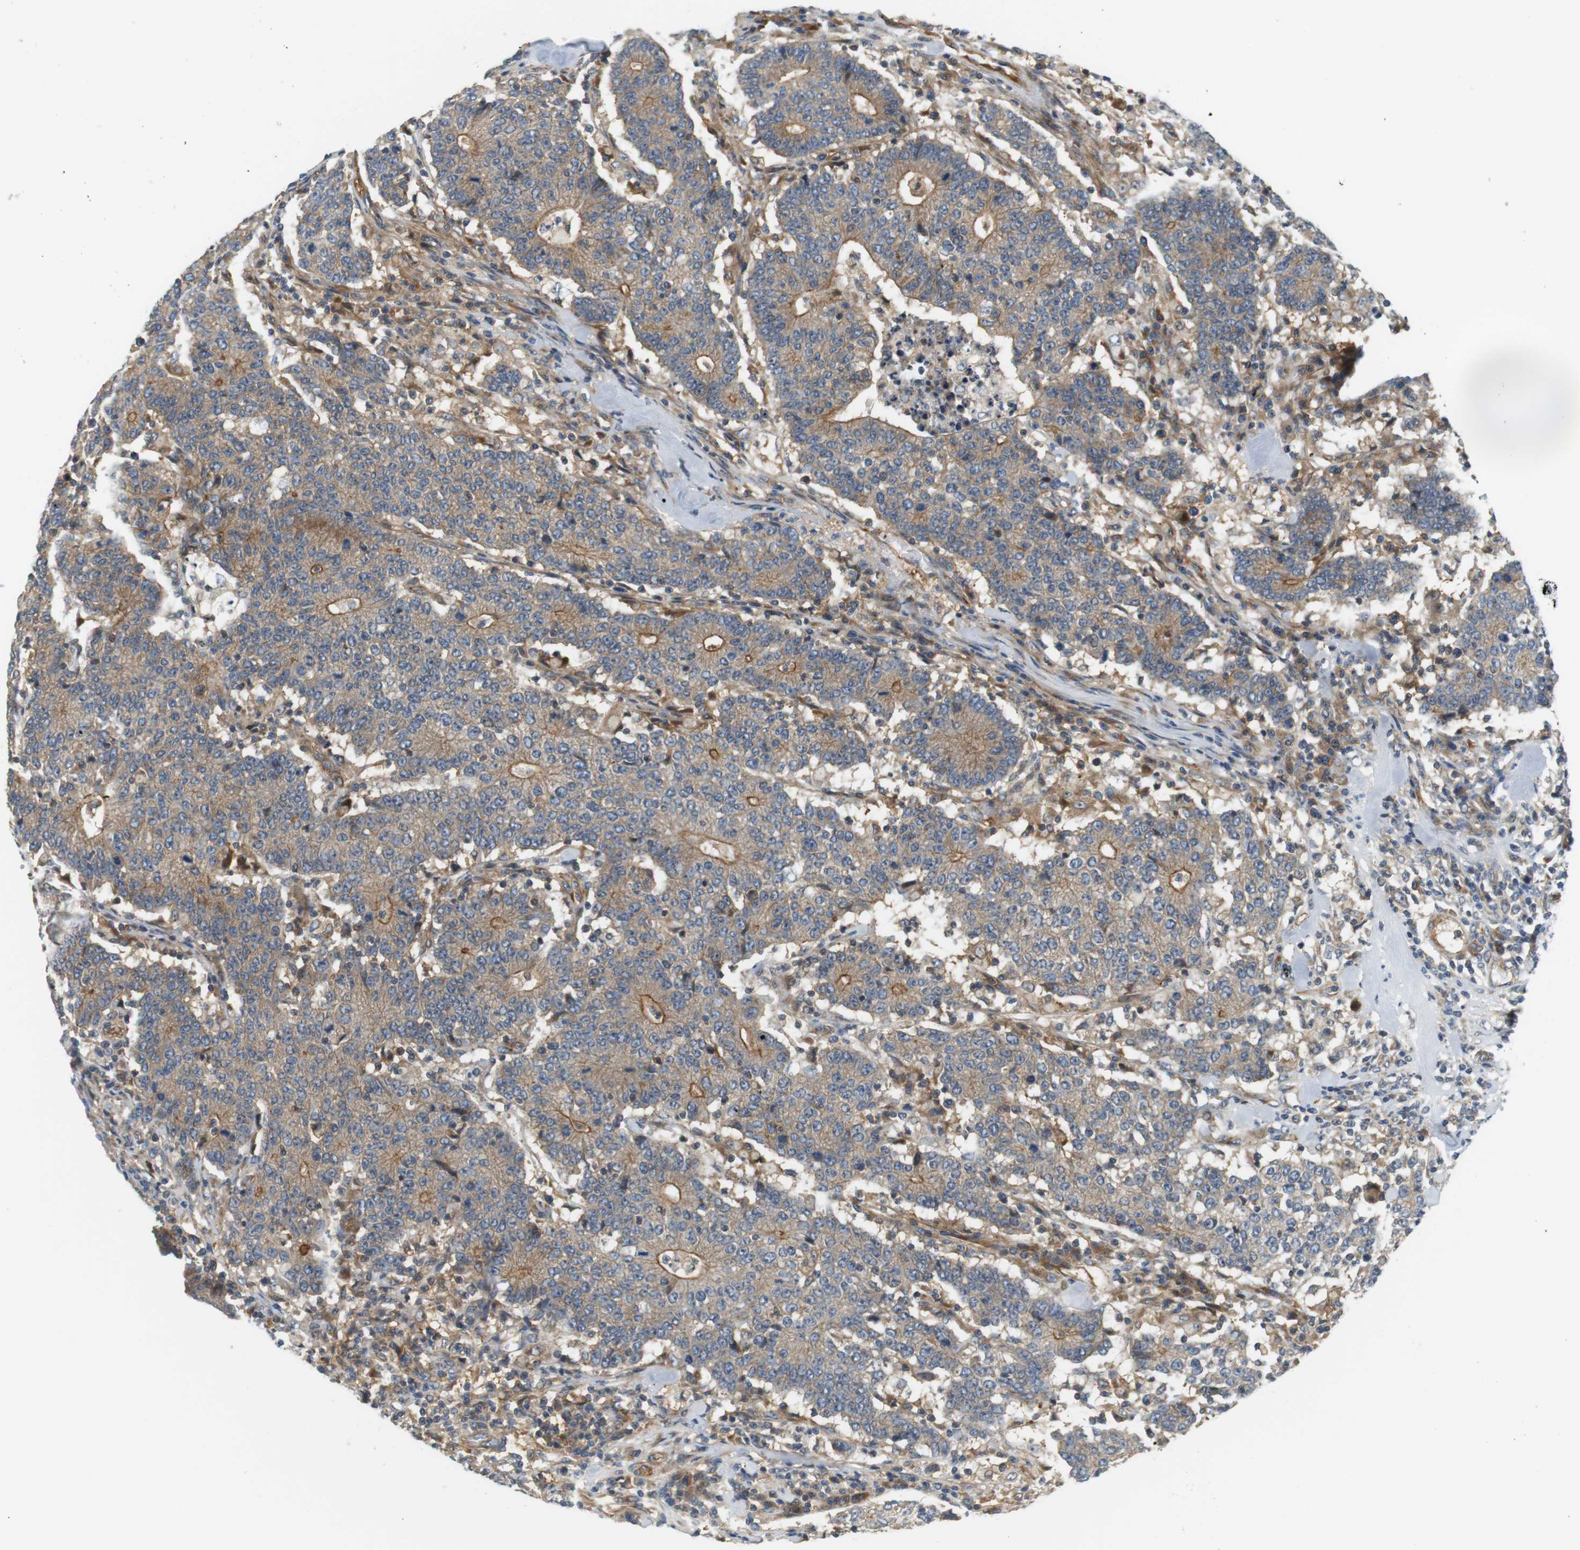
{"staining": {"intensity": "weak", "quantity": ">75%", "location": "cytoplasmic/membranous"}, "tissue": "colorectal cancer", "cell_type": "Tumor cells", "image_type": "cancer", "snomed": [{"axis": "morphology", "description": "Normal tissue, NOS"}, {"axis": "morphology", "description": "Adenocarcinoma, NOS"}, {"axis": "topography", "description": "Colon"}], "caption": "A histopathology image of human adenocarcinoma (colorectal) stained for a protein demonstrates weak cytoplasmic/membranous brown staining in tumor cells.", "gene": "SH3GLB1", "patient": {"sex": "female", "age": 75}}